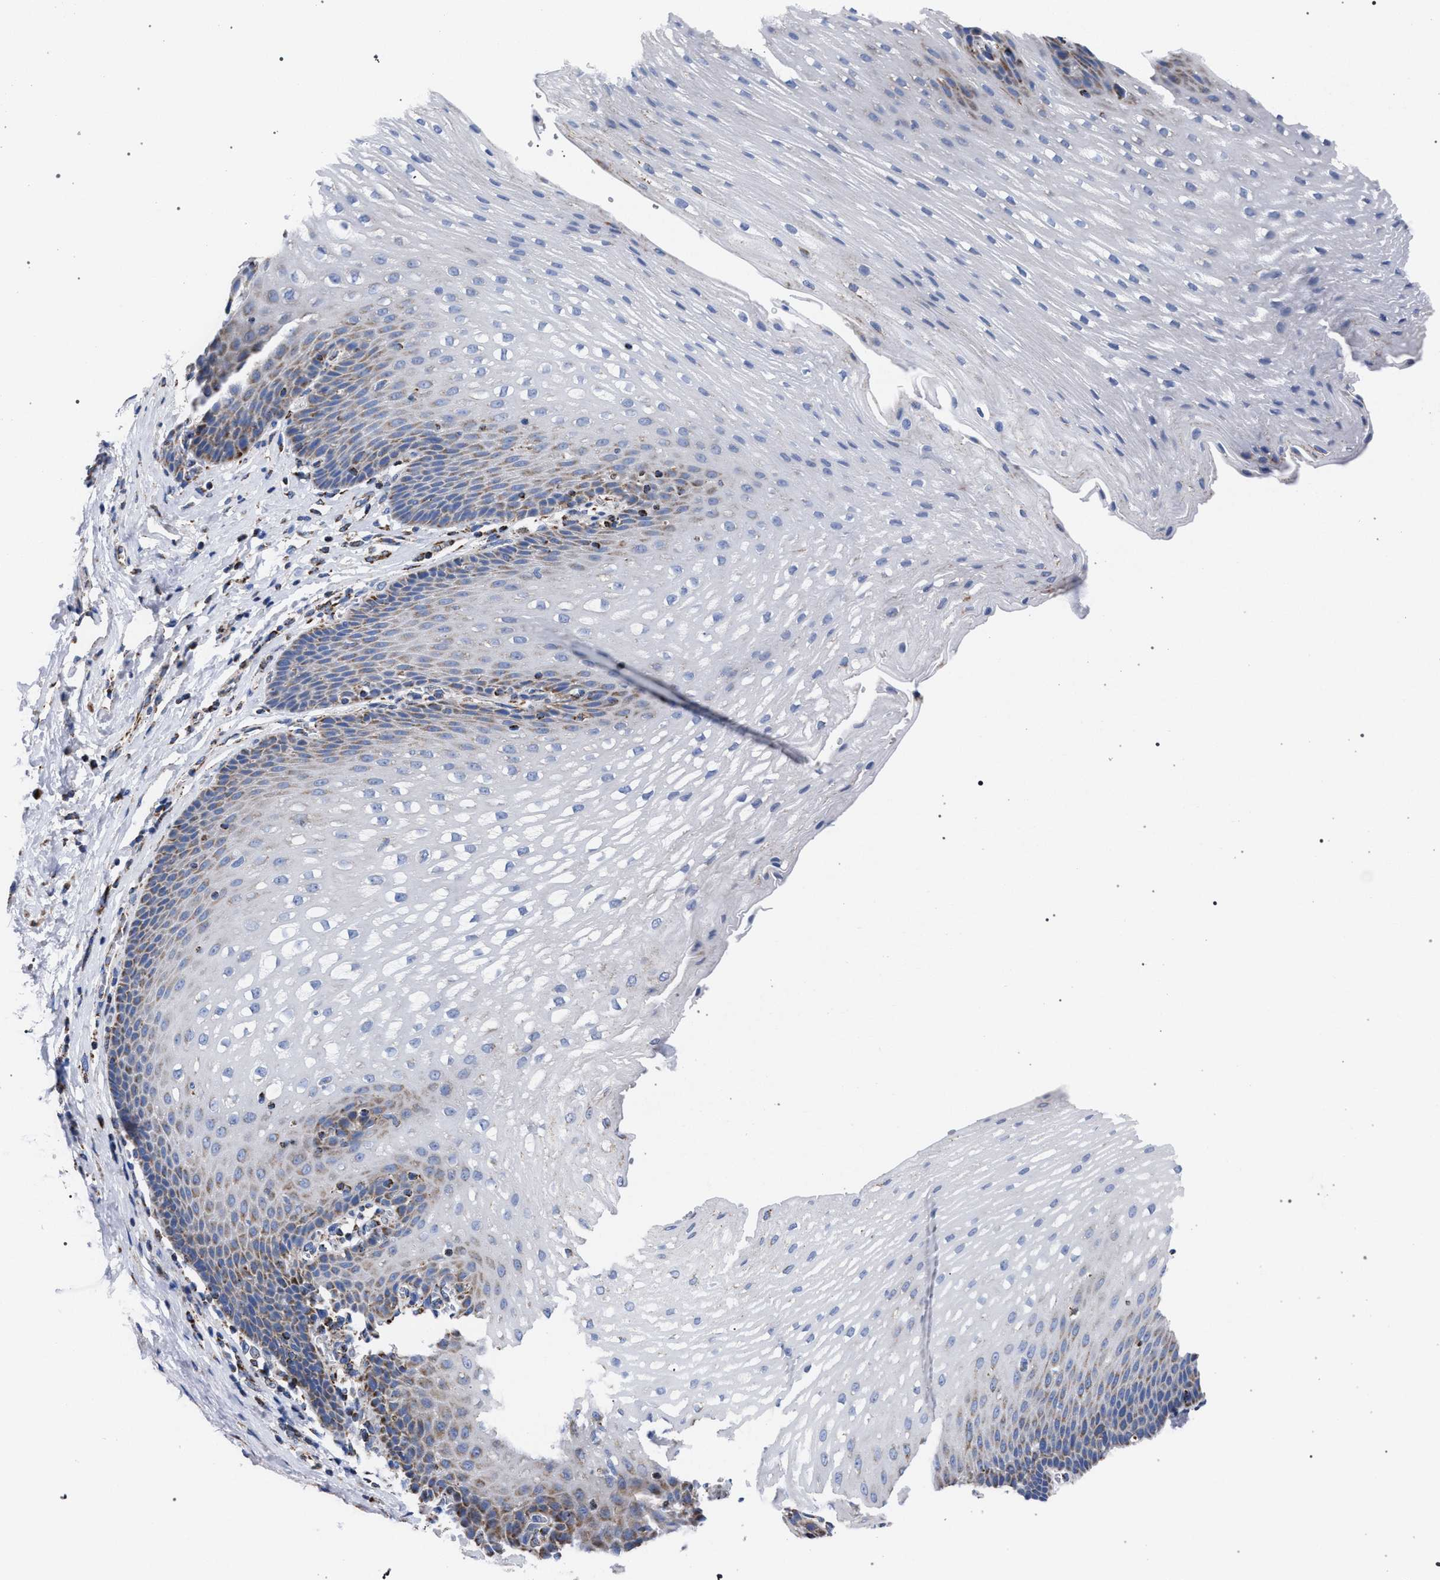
{"staining": {"intensity": "moderate", "quantity": "<25%", "location": "cytoplasmic/membranous"}, "tissue": "esophagus", "cell_type": "Squamous epithelial cells", "image_type": "normal", "snomed": [{"axis": "morphology", "description": "Normal tissue, NOS"}, {"axis": "topography", "description": "Esophagus"}], "caption": "Normal esophagus exhibits moderate cytoplasmic/membranous staining in about <25% of squamous epithelial cells.", "gene": "ACADS", "patient": {"sex": "male", "age": 48}}